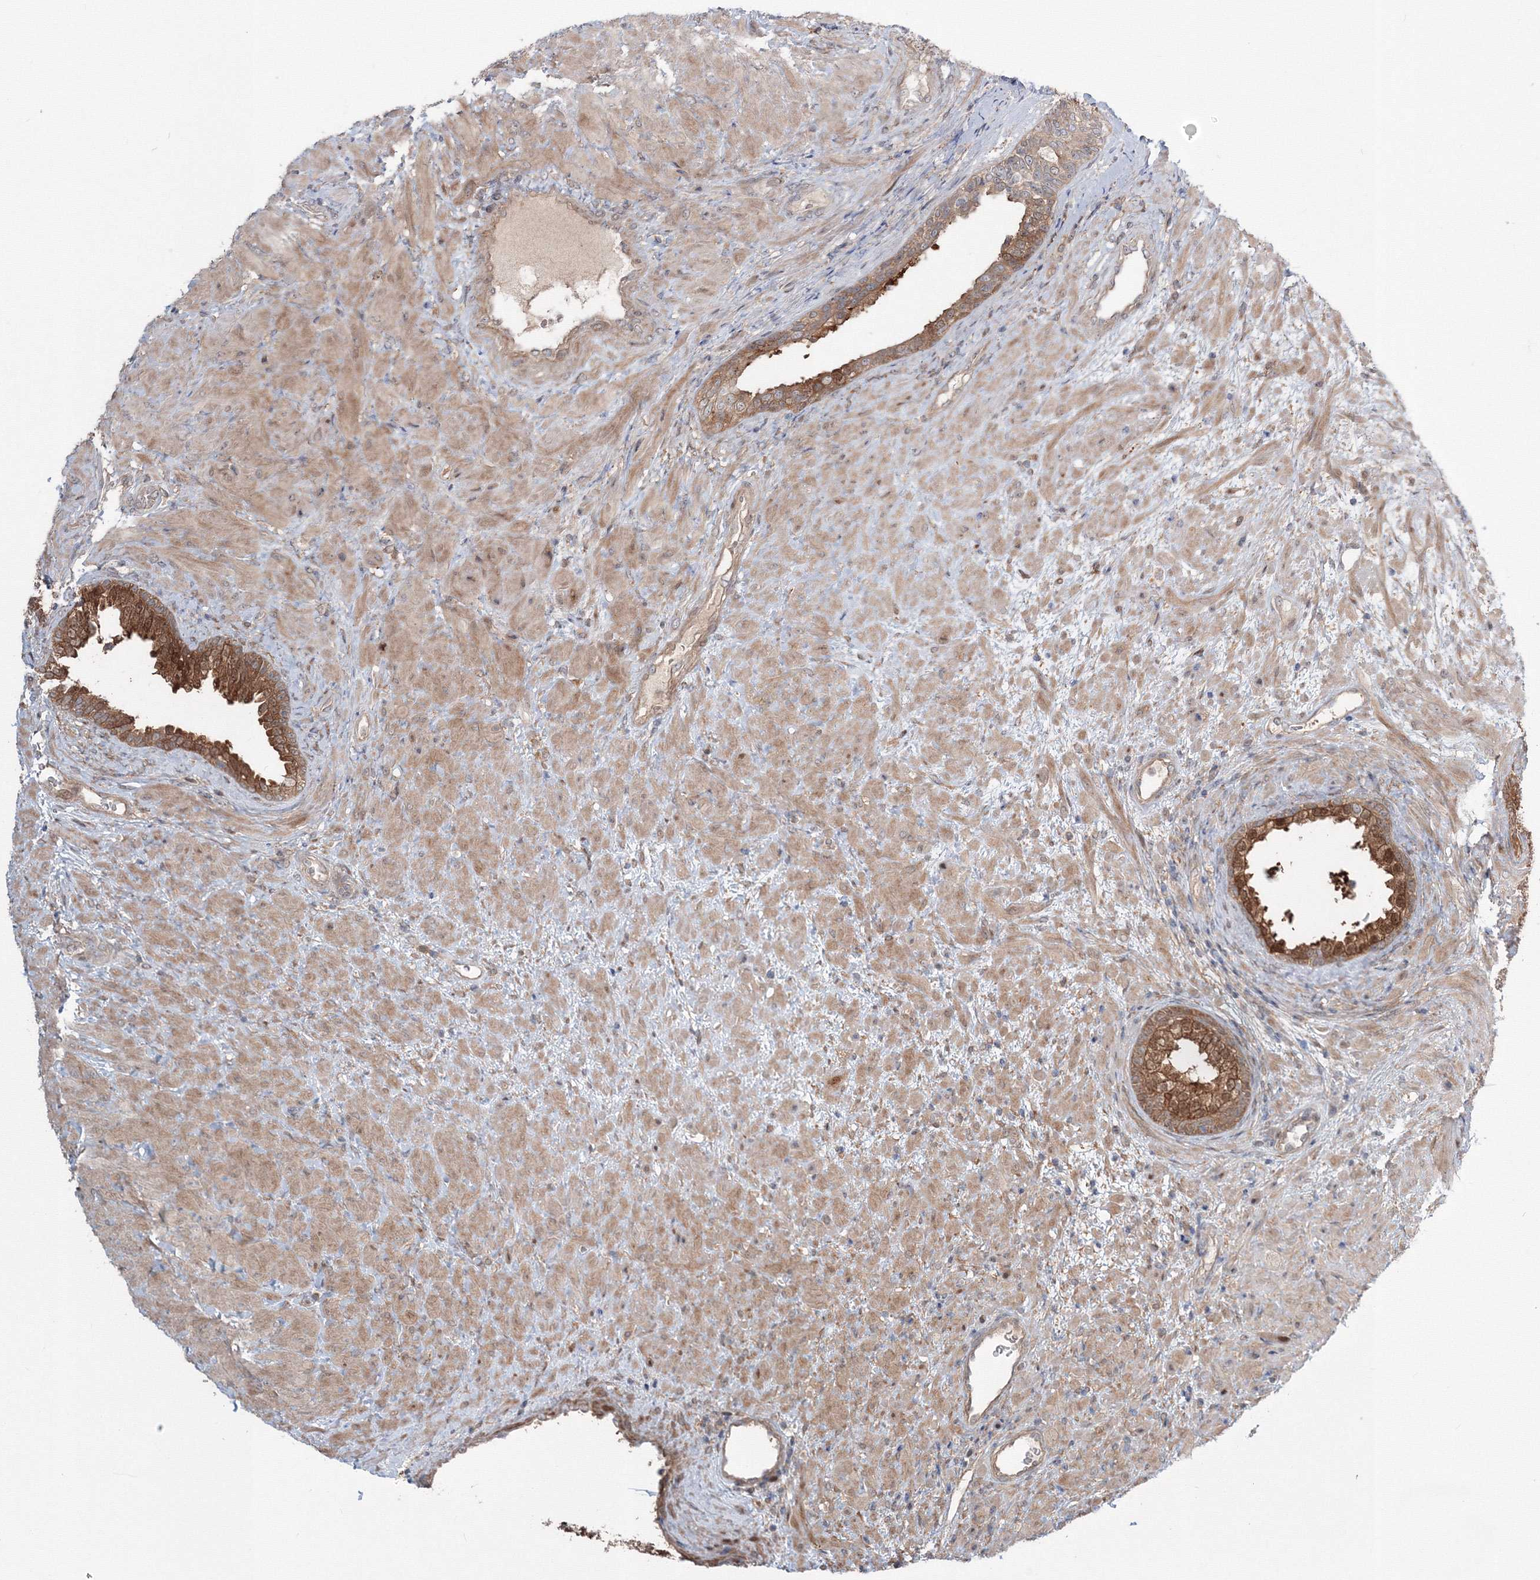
{"staining": {"intensity": "strong", "quantity": ">75%", "location": "cytoplasmic/membranous,nuclear"}, "tissue": "prostate", "cell_type": "Glandular cells", "image_type": "normal", "snomed": [{"axis": "morphology", "description": "Normal tissue, NOS"}, {"axis": "topography", "description": "Prostate"}], "caption": "High-power microscopy captured an IHC photomicrograph of benign prostate, revealing strong cytoplasmic/membranous,nuclear expression in about >75% of glandular cells.", "gene": "MKRN2", "patient": {"sex": "male", "age": 76}}